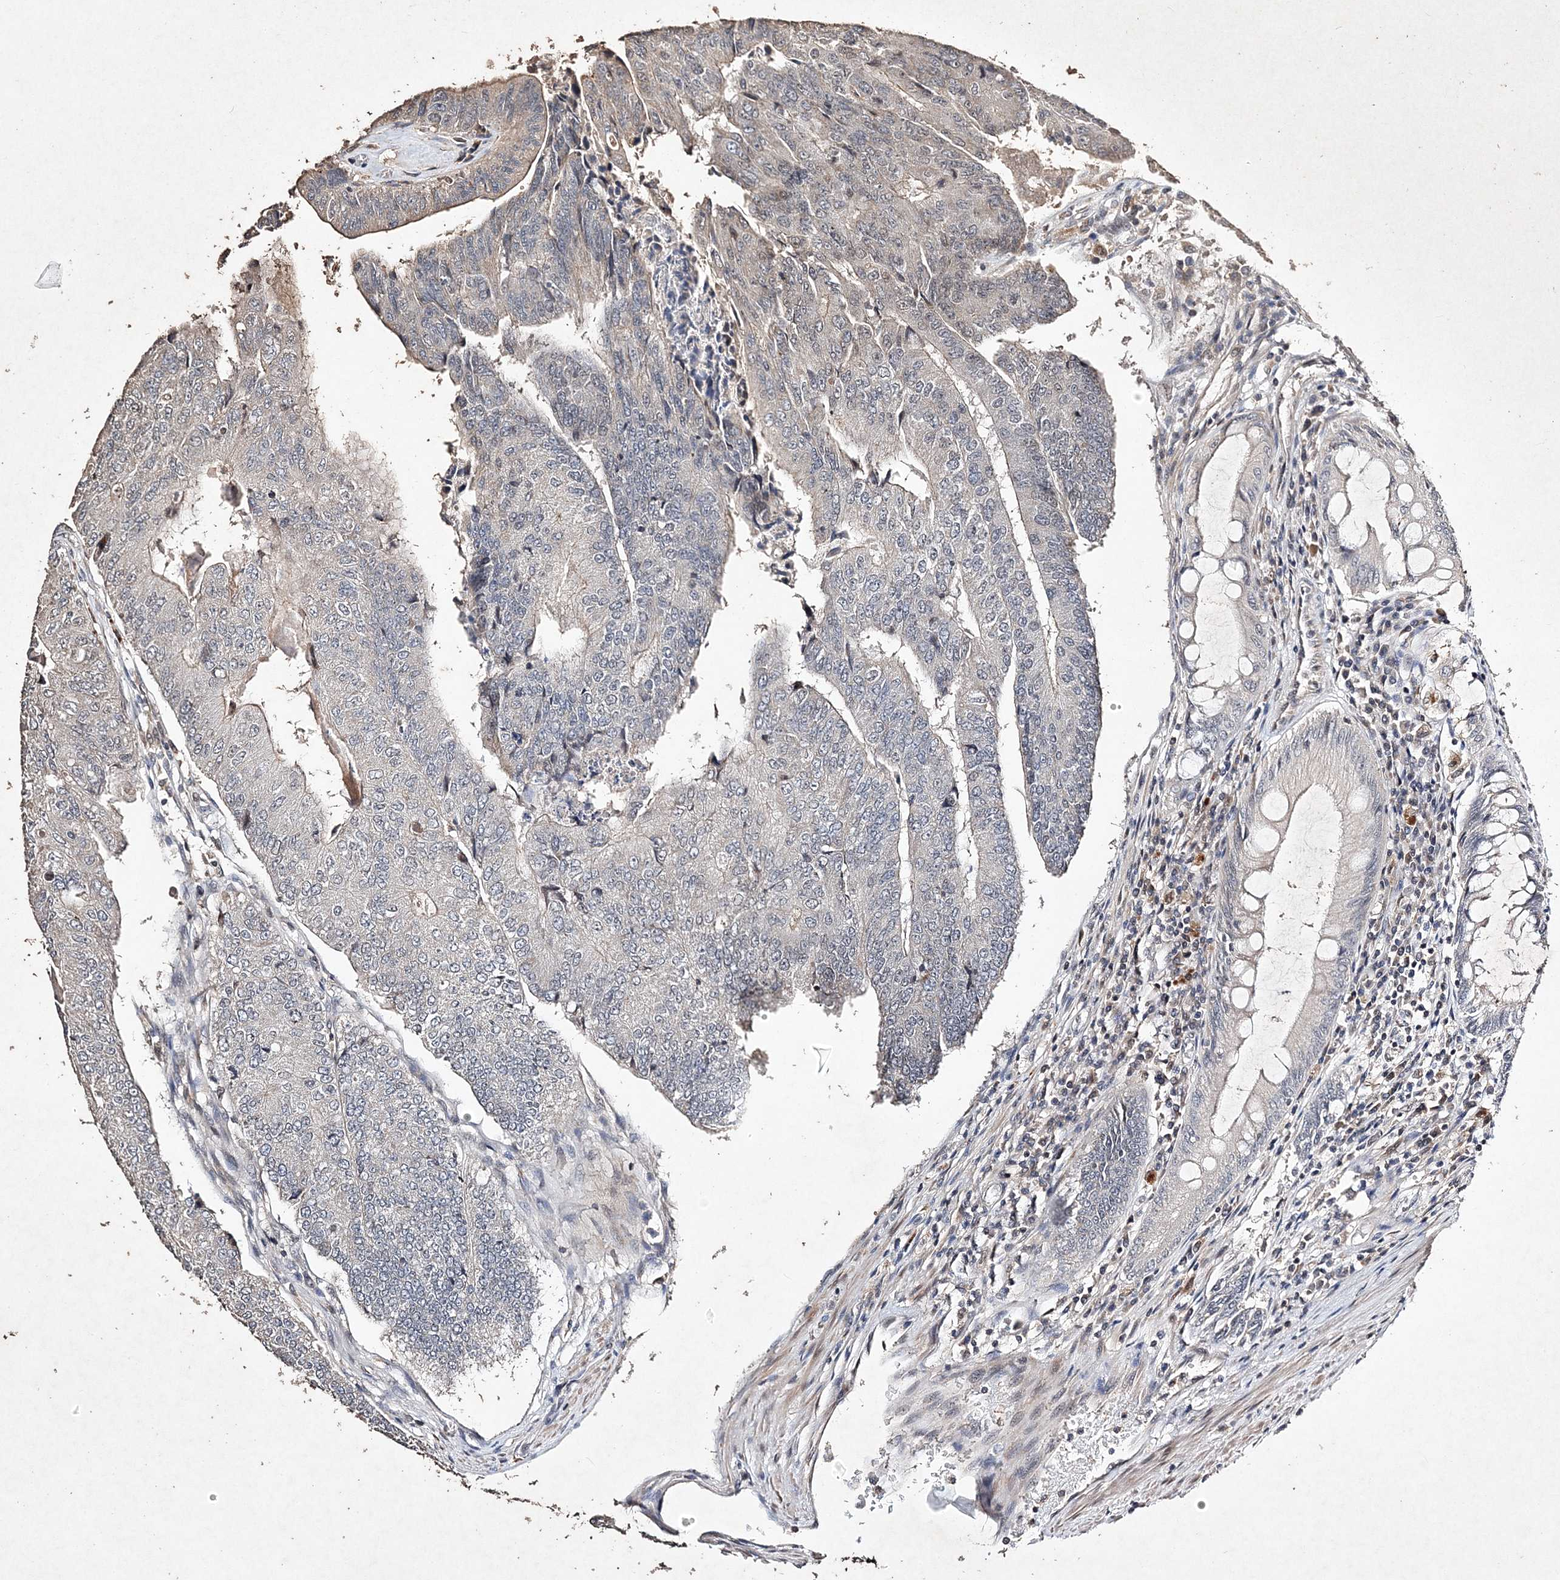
{"staining": {"intensity": "negative", "quantity": "none", "location": "none"}, "tissue": "colorectal cancer", "cell_type": "Tumor cells", "image_type": "cancer", "snomed": [{"axis": "morphology", "description": "Adenocarcinoma, NOS"}, {"axis": "topography", "description": "Colon"}], "caption": "Immunohistochemistry (IHC) micrograph of neoplastic tissue: colorectal adenocarcinoma stained with DAB exhibits no significant protein staining in tumor cells. The staining is performed using DAB brown chromogen with nuclei counter-stained in using hematoxylin.", "gene": "C3orf38", "patient": {"sex": "female", "age": 67}}